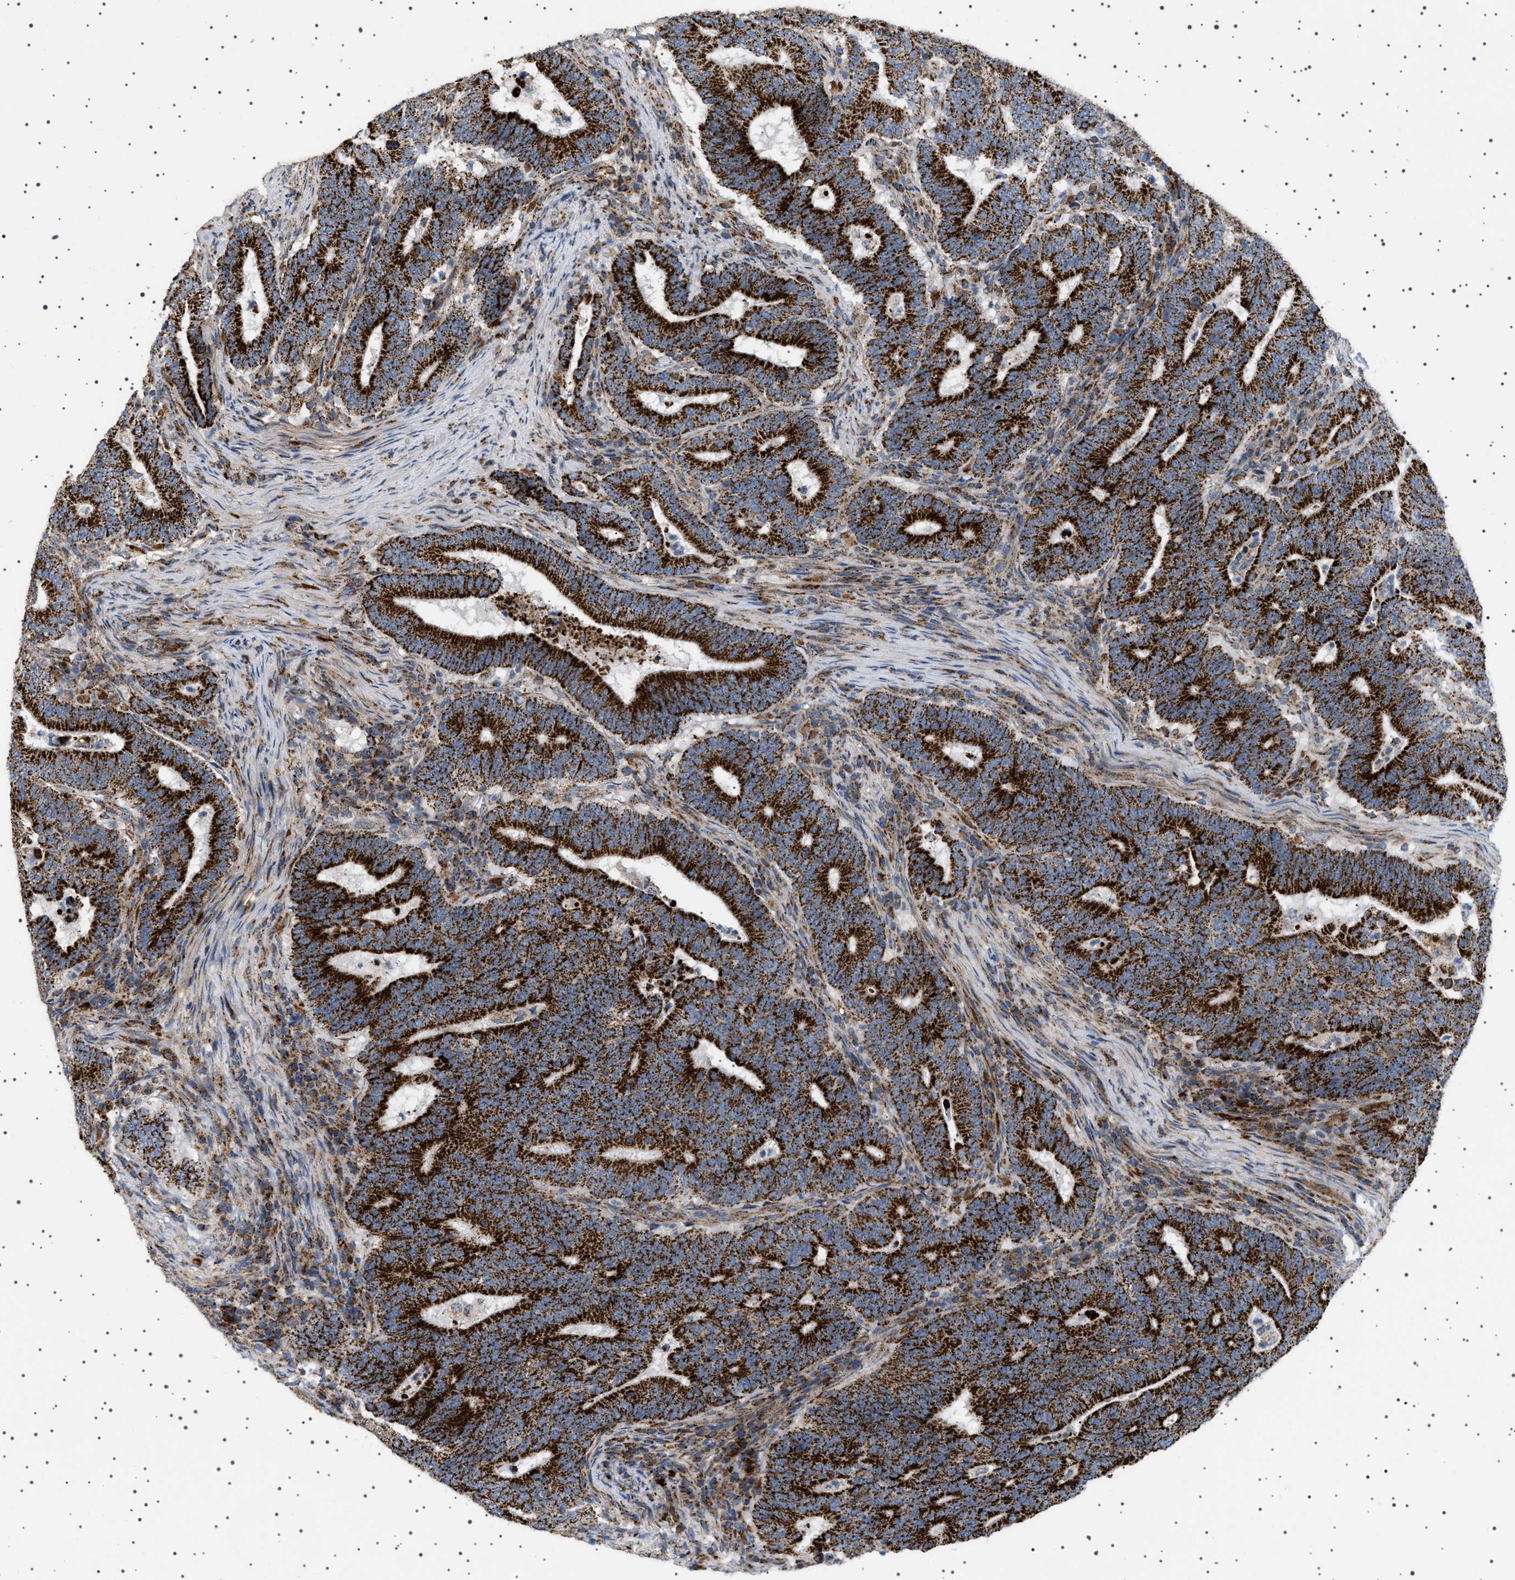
{"staining": {"intensity": "strong", "quantity": ">75%", "location": "cytoplasmic/membranous"}, "tissue": "colorectal cancer", "cell_type": "Tumor cells", "image_type": "cancer", "snomed": [{"axis": "morphology", "description": "Adenocarcinoma, NOS"}, {"axis": "topography", "description": "Colon"}], "caption": "The photomicrograph exhibits staining of colorectal cancer, revealing strong cytoplasmic/membranous protein positivity (brown color) within tumor cells.", "gene": "UBXN8", "patient": {"sex": "female", "age": 66}}